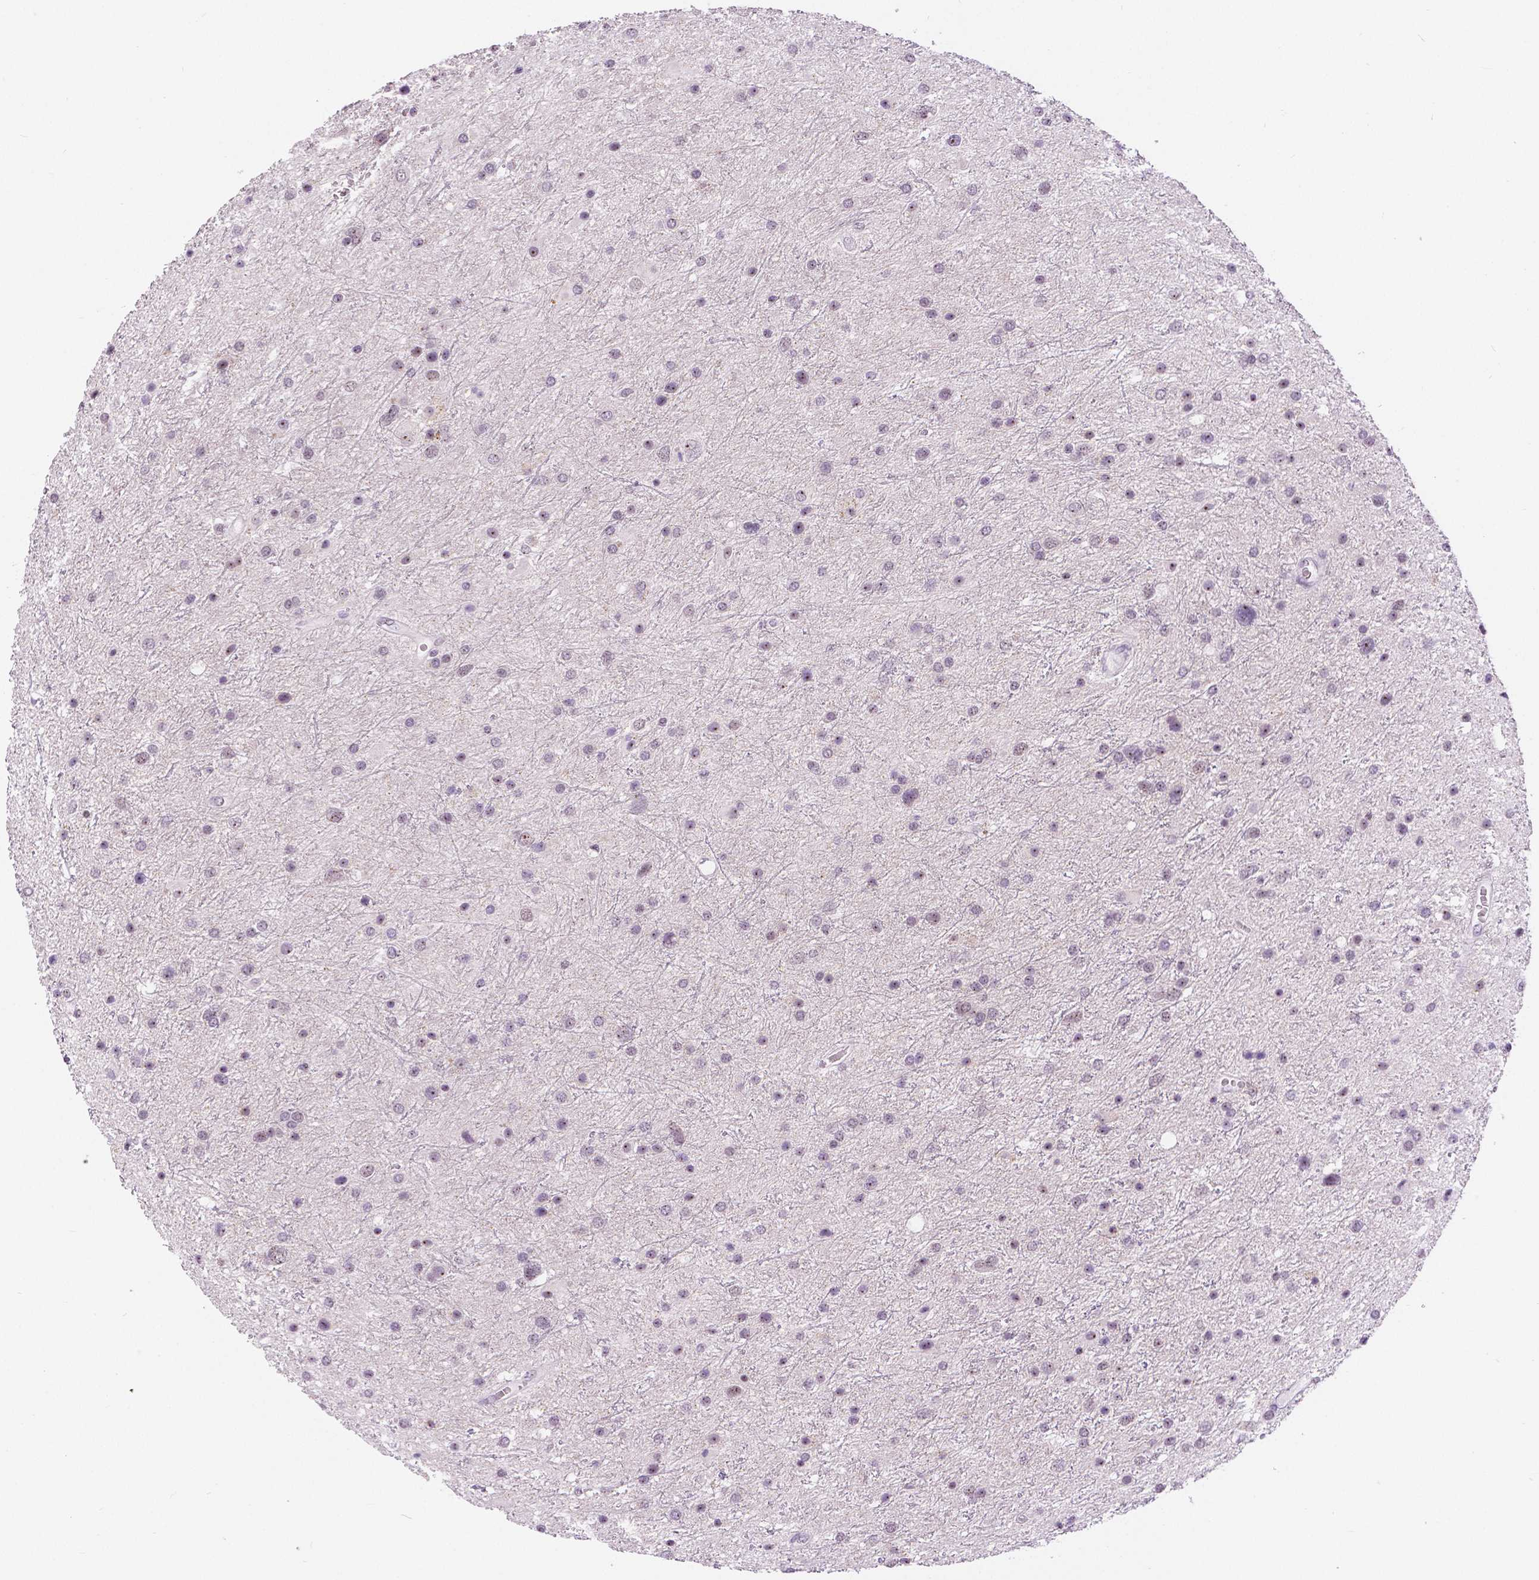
{"staining": {"intensity": "negative", "quantity": "none", "location": "none"}, "tissue": "glioma", "cell_type": "Tumor cells", "image_type": "cancer", "snomed": [{"axis": "morphology", "description": "Glioma, malignant, Low grade"}, {"axis": "topography", "description": "Brain"}], "caption": "Immunohistochemical staining of human malignant low-grade glioma exhibits no significant expression in tumor cells.", "gene": "NHP2", "patient": {"sex": "female", "age": 32}}